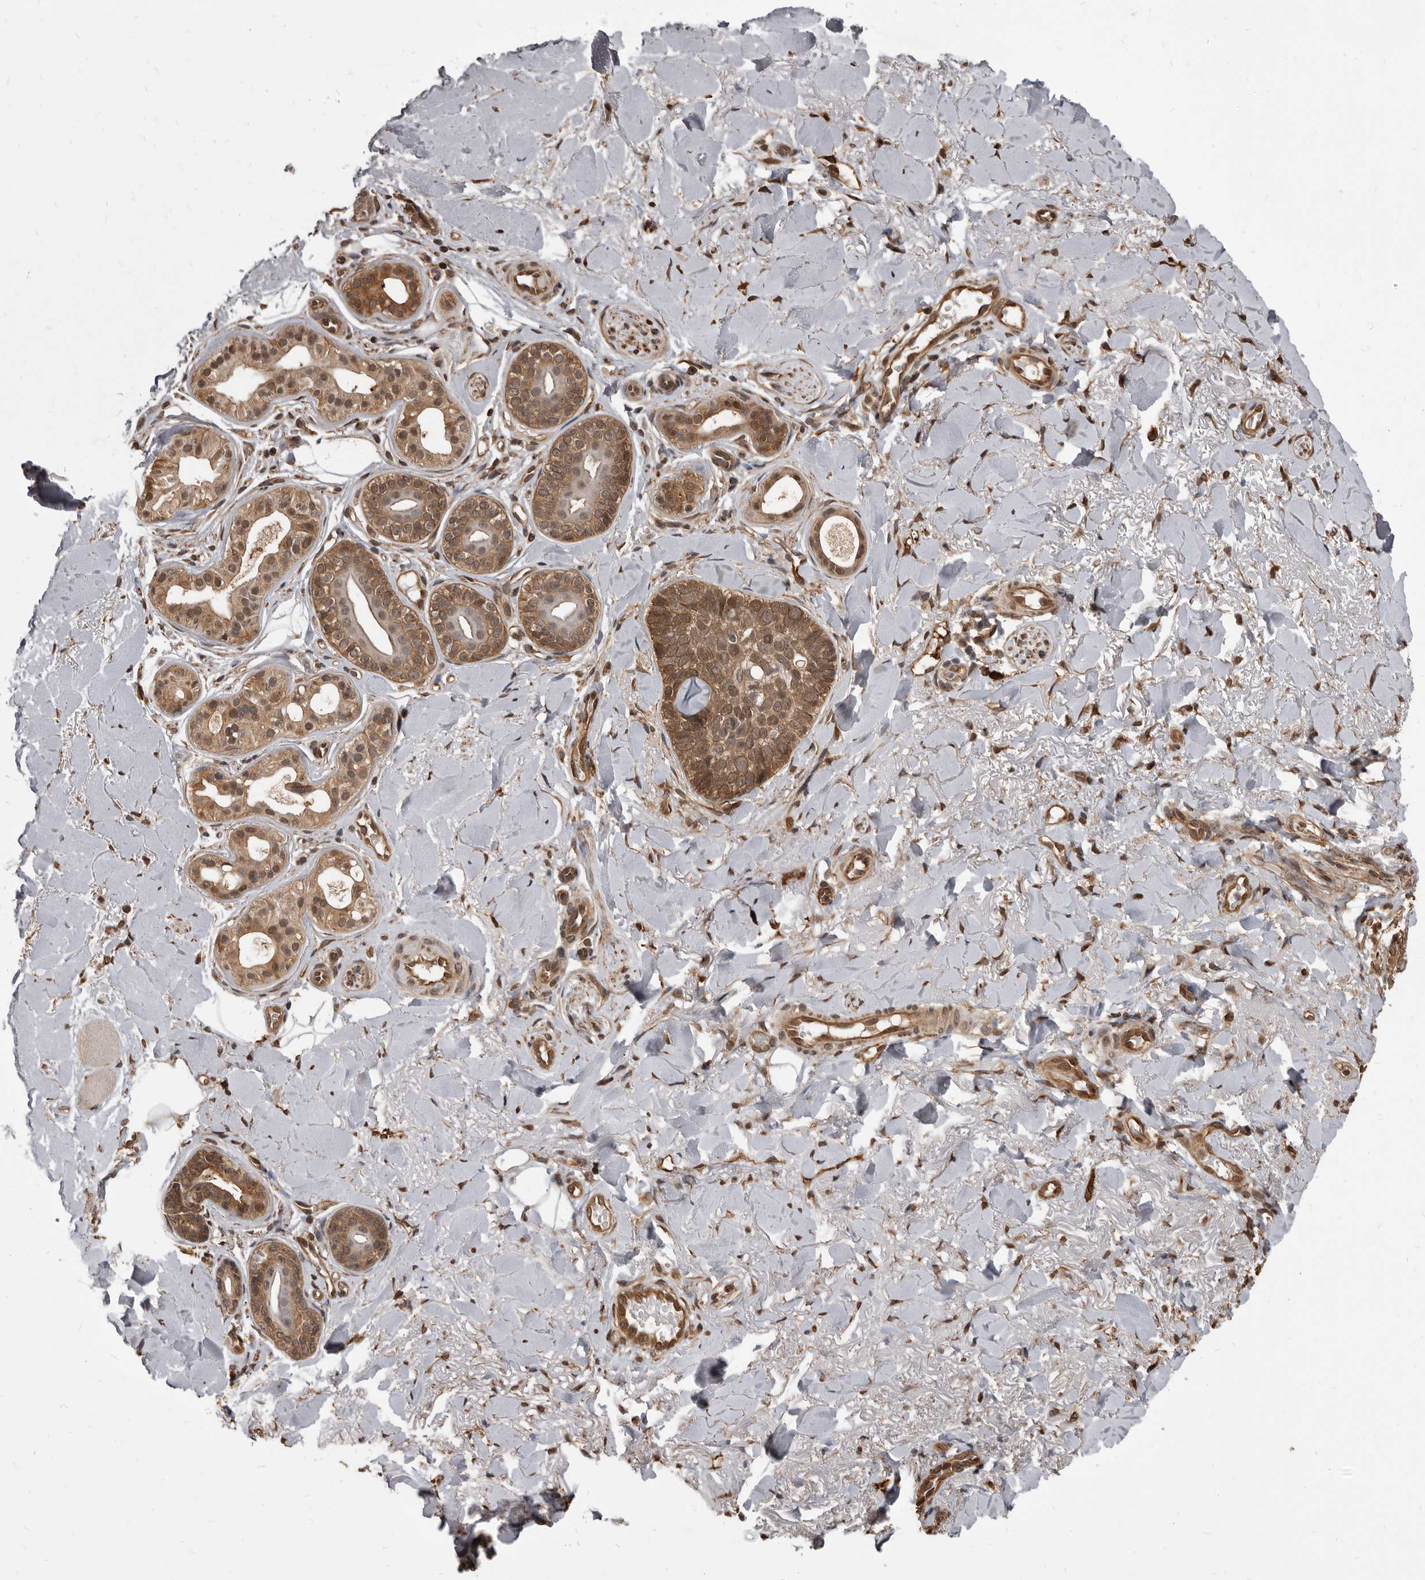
{"staining": {"intensity": "moderate", "quantity": ">75%", "location": "cytoplasmic/membranous,nuclear"}, "tissue": "skin cancer", "cell_type": "Tumor cells", "image_type": "cancer", "snomed": [{"axis": "morphology", "description": "Basal cell carcinoma"}, {"axis": "topography", "description": "Skin"}], "caption": "Skin cancer (basal cell carcinoma) tissue shows moderate cytoplasmic/membranous and nuclear positivity in approximately >75% of tumor cells, visualized by immunohistochemistry. The protein is shown in brown color, while the nuclei are stained blue.", "gene": "ADAMTS20", "patient": {"sex": "female", "age": 82}}